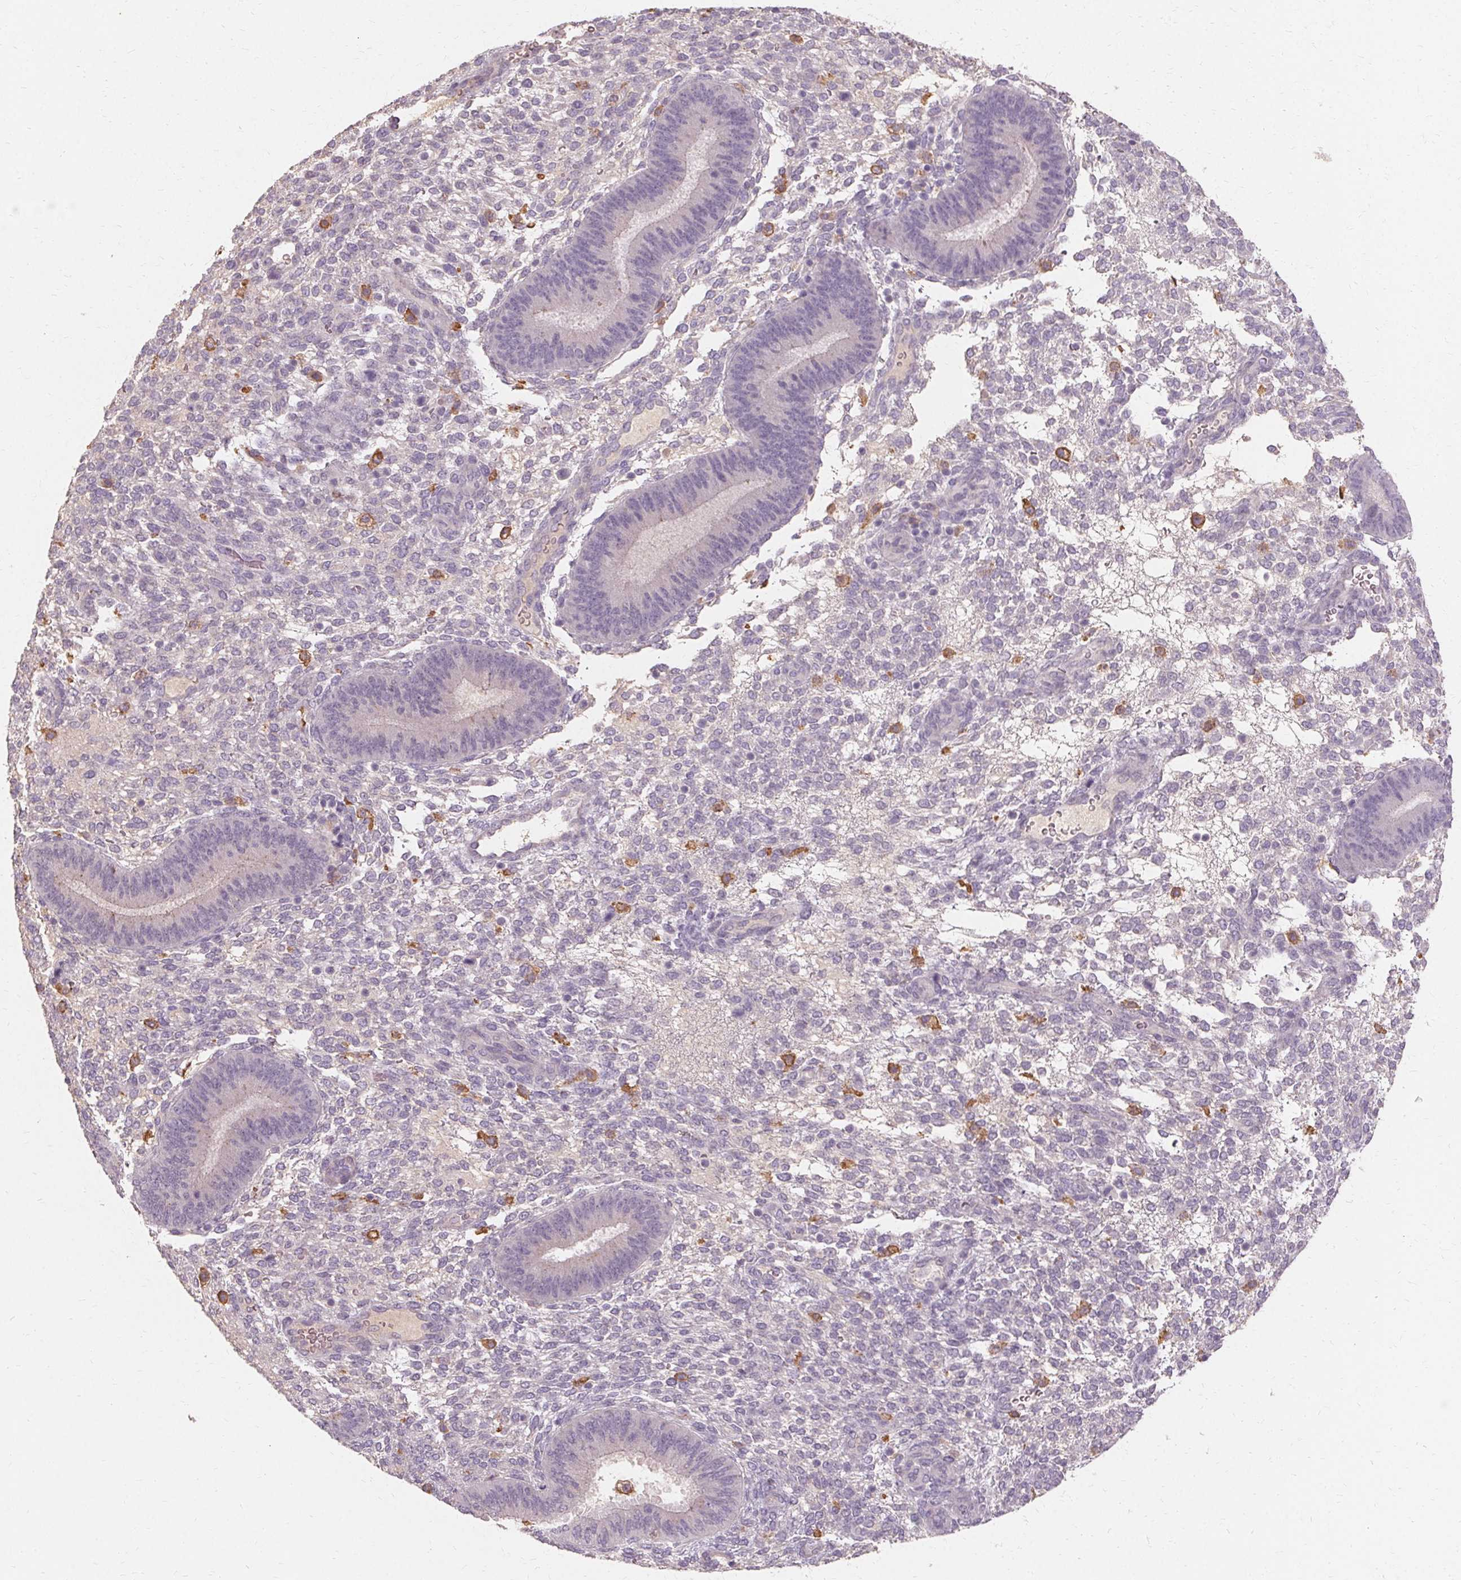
{"staining": {"intensity": "negative", "quantity": "none", "location": "none"}, "tissue": "endometrium", "cell_type": "Cells in endometrial stroma", "image_type": "normal", "snomed": [{"axis": "morphology", "description": "Normal tissue, NOS"}, {"axis": "topography", "description": "Endometrium"}], "caption": "Immunohistochemical staining of unremarkable endometrium reveals no significant staining in cells in endometrial stroma. (Stains: DAB (3,3'-diaminobenzidine) immunohistochemistry with hematoxylin counter stain, Microscopy: brightfield microscopy at high magnification).", "gene": "IFNGR1", "patient": {"sex": "female", "age": 39}}